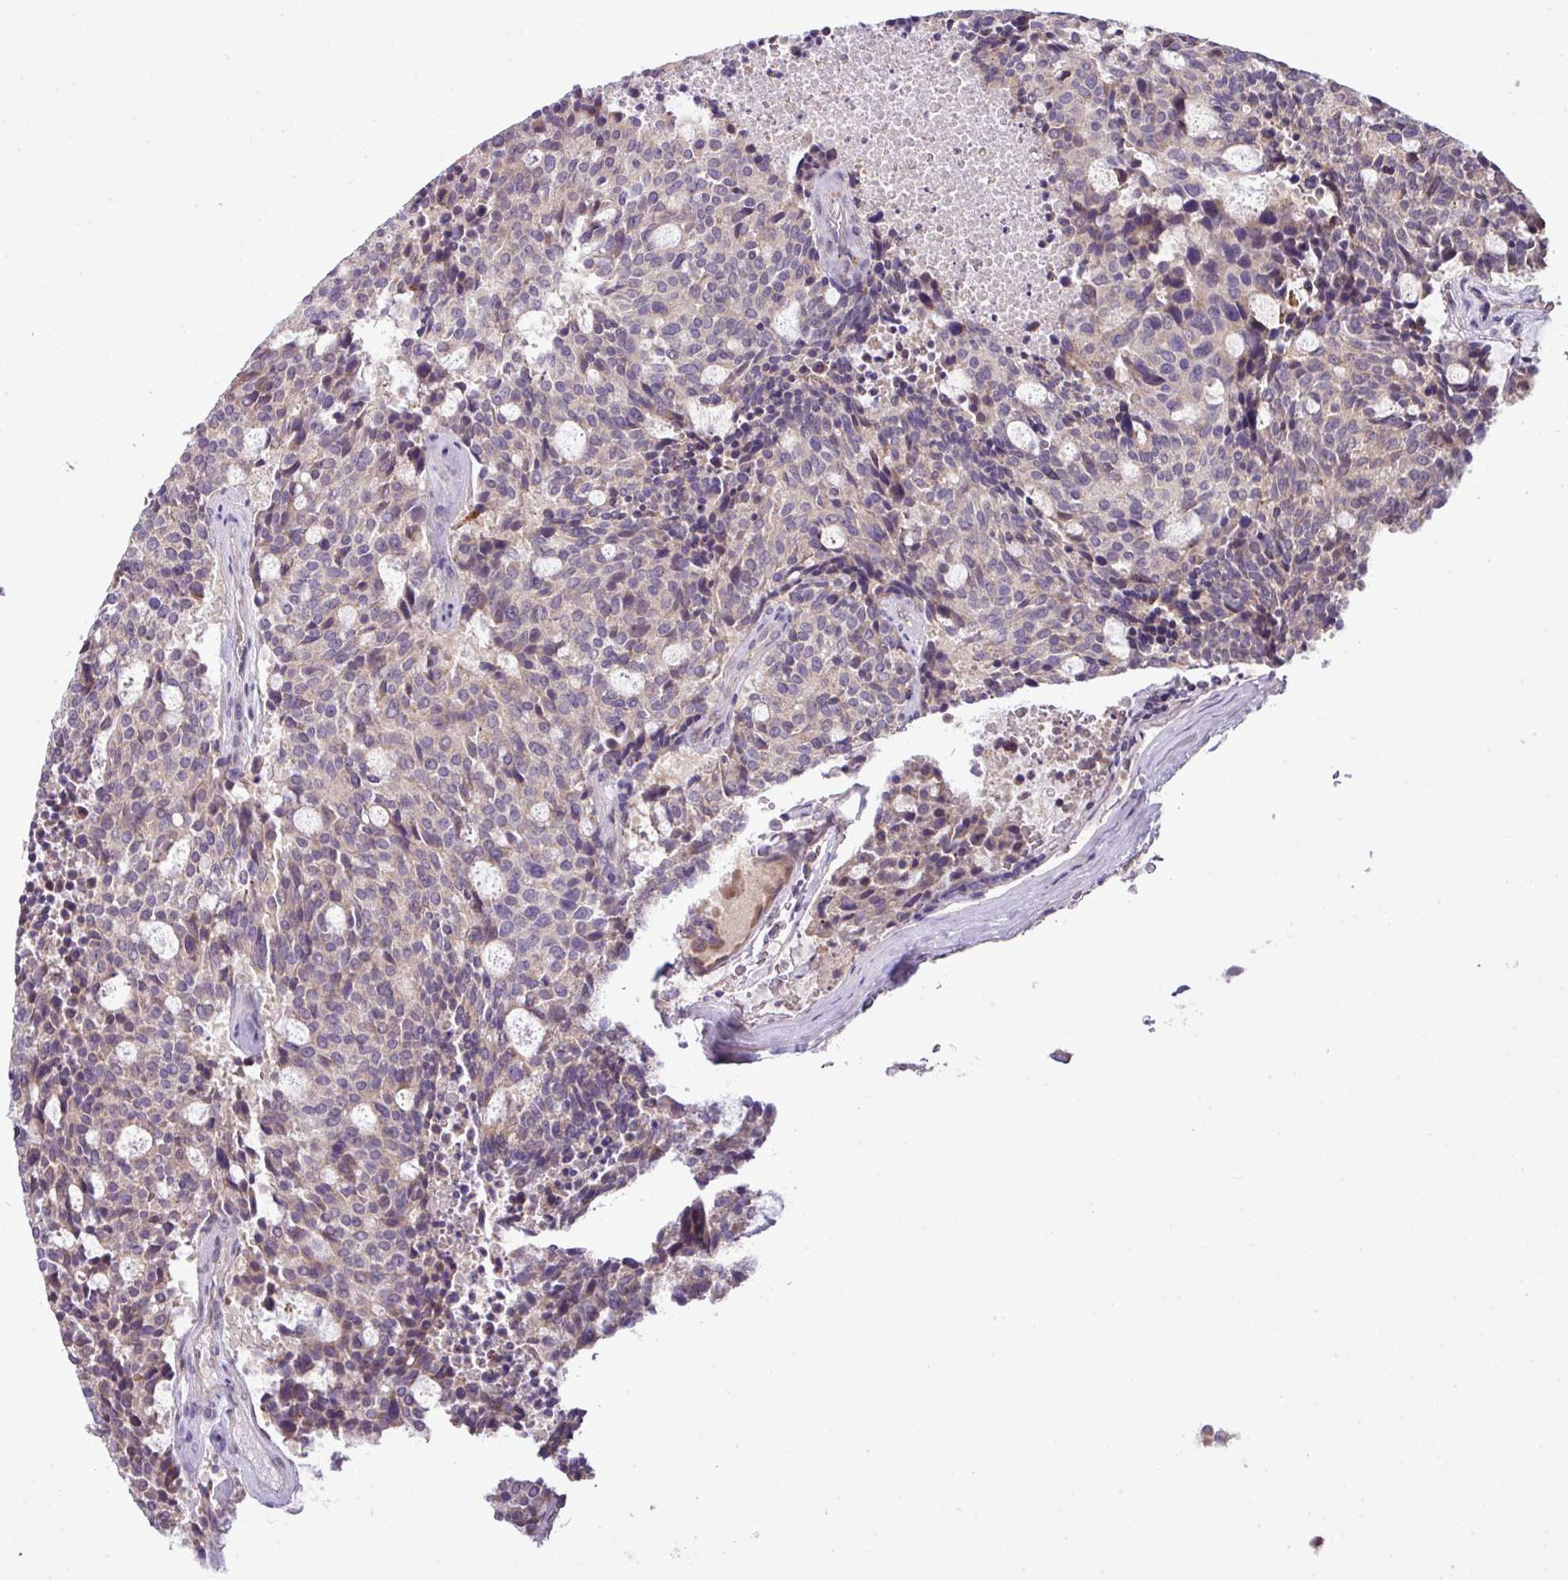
{"staining": {"intensity": "weak", "quantity": "25%-75%", "location": "cytoplasmic/membranous"}, "tissue": "carcinoid", "cell_type": "Tumor cells", "image_type": "cancer", "snomed": [{"axis": "morphology", "description": "Carcinoid, malignant, NOS"}, {"axis": "topography", "description": "Pancreas"}], "caption": "Immunohistochemistry of carcinoid demonstrates low levels of weak cytoplasmic/membranous positivity in about 25%-75% of tumor cells.", "gene": "XIAP", "patient": {"sex": "female", "age": 54}}